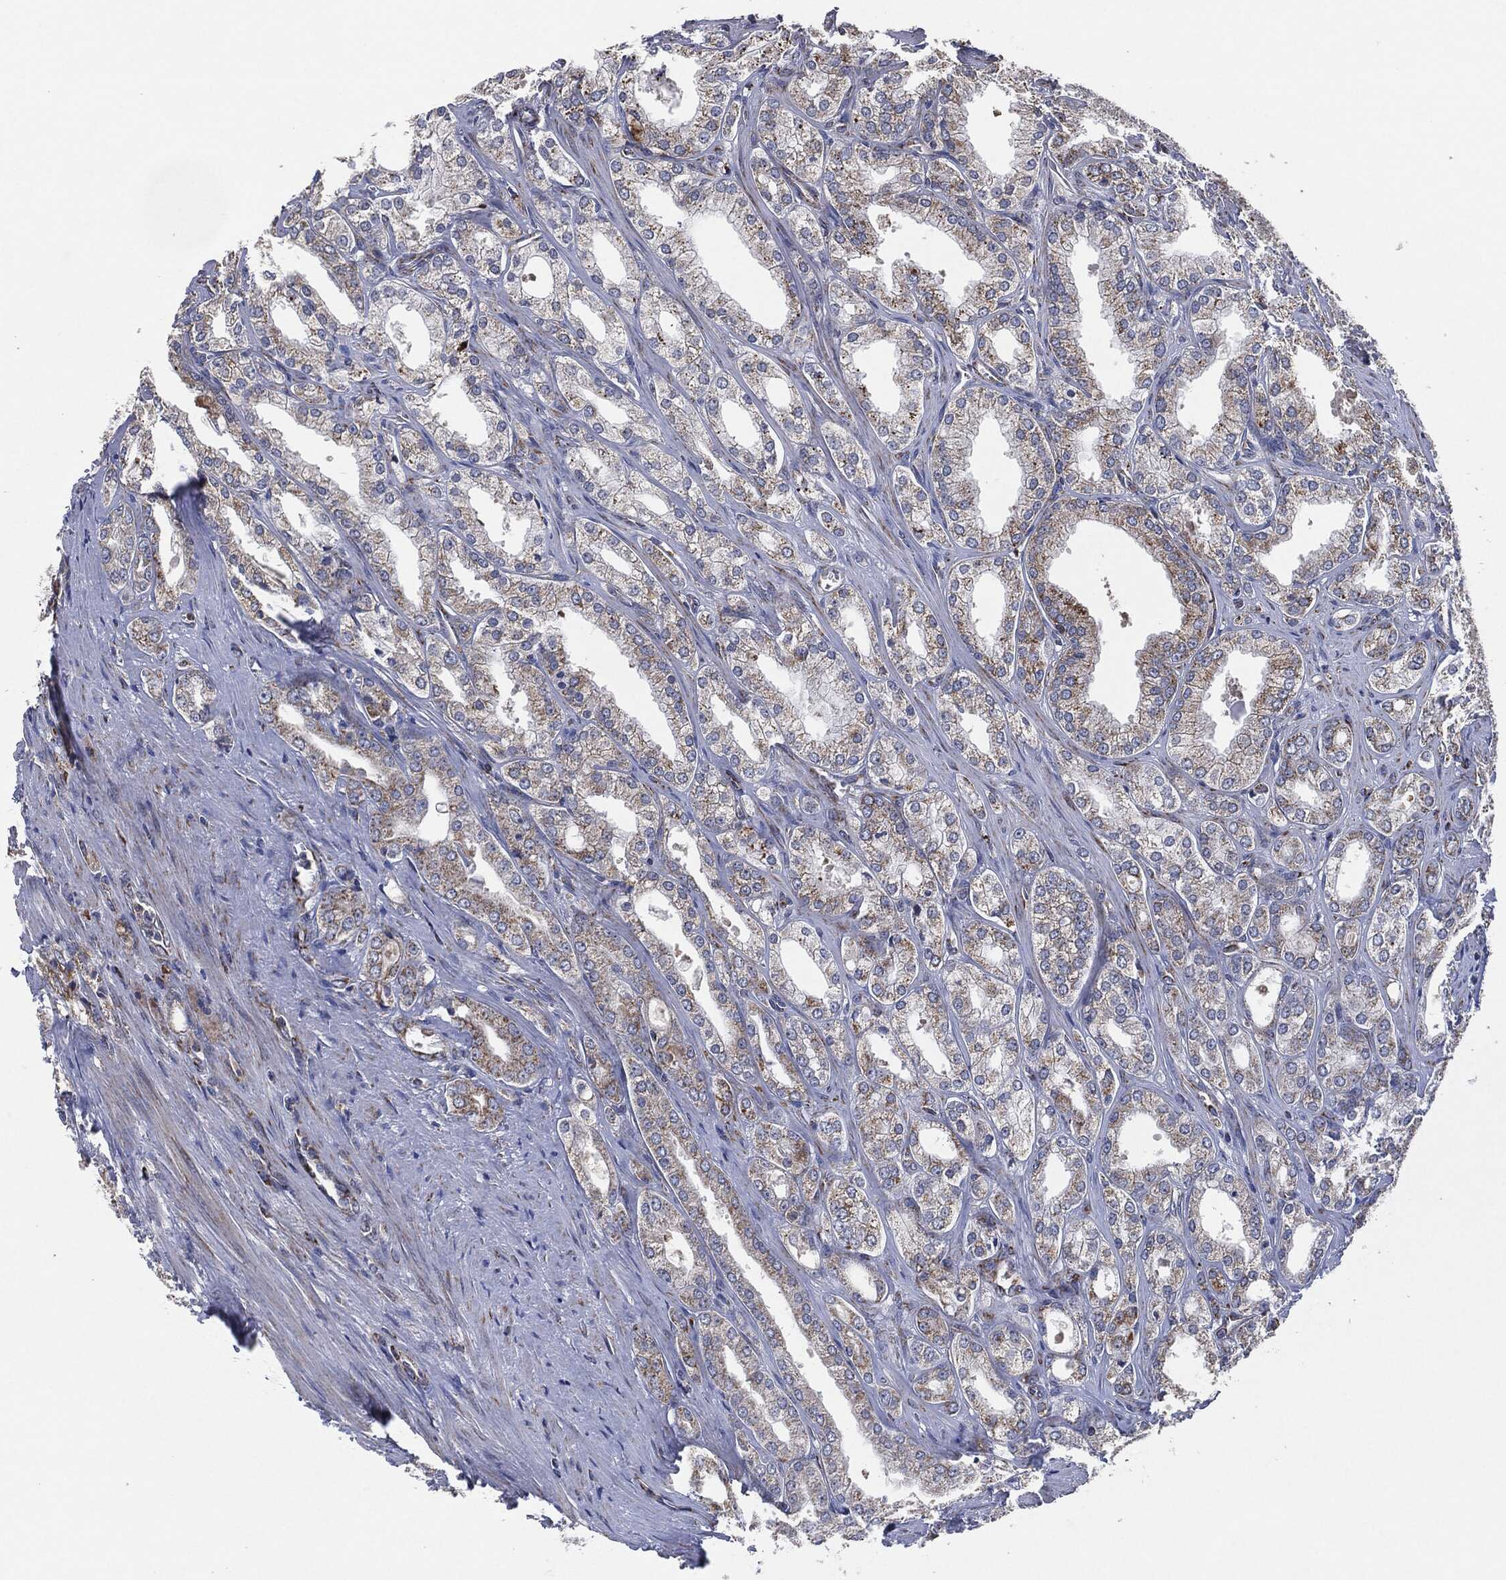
{"staining": {"intensity": "weak", "quantity": ">75%", "location": "cytoplasmic/membranous"}, "tissue": "prostate cancer", "cell_type": "Tumor cells", "image_type": "cancer", "snomed": [{"axis": "morphology", "description": "Adenocarcinoma, NOS"}, {"axis": "morphology", "description": "Adenocarcinoma, High grade"}, {"axis": "topography", "description": "Prostate"}], "caption": "Immunohistochemistry of prostate adenocarcinoma shows low levels of weak cytoplasmic/membranous staining in approximately >75% of tumor cells. (DAB (3,3'-diaminobenzidine) IHC, brown staining for protein, blue staining for nuclei).", "gene": "NDUFV2", "patient": {"sex": "male", "age": 70}}